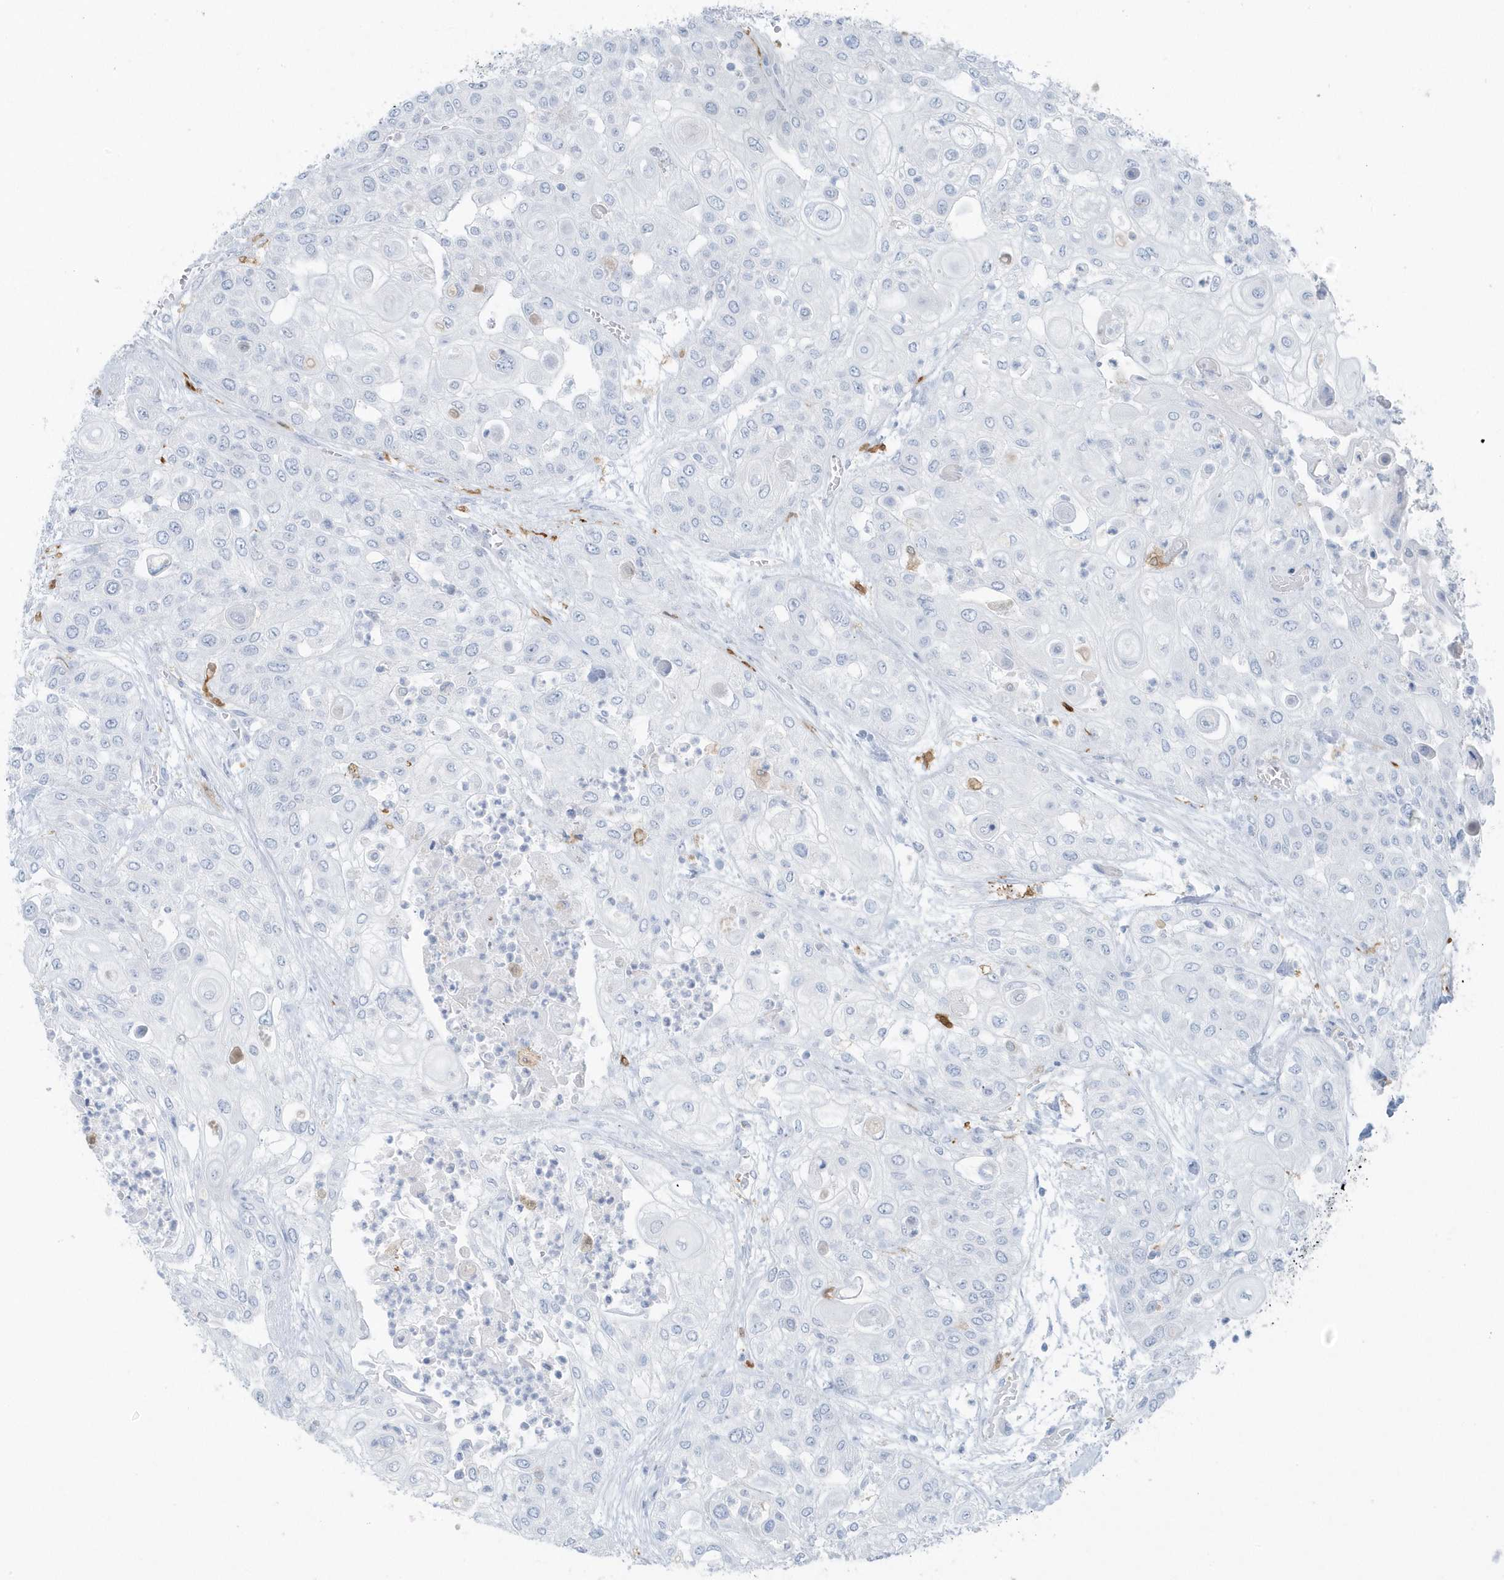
{"staining": {"intensity": "negative", "quantity": "none", "location": "none"}, "tissue": "urothelial cancer", "cell_type": "Tumor cells", "image_type": "cancer", "snomed": [{"axis": "morphology", "description": "Urothelial carcinoma, High grade"}, {"axis": "topography", "description": "Urinary bladder"}], "caption": "There is no significant positivity in tumor cells of high-grade urothelial carcinoma.", "gene": "FAM98A", "patient": {"sex": "female", "age": 79}}